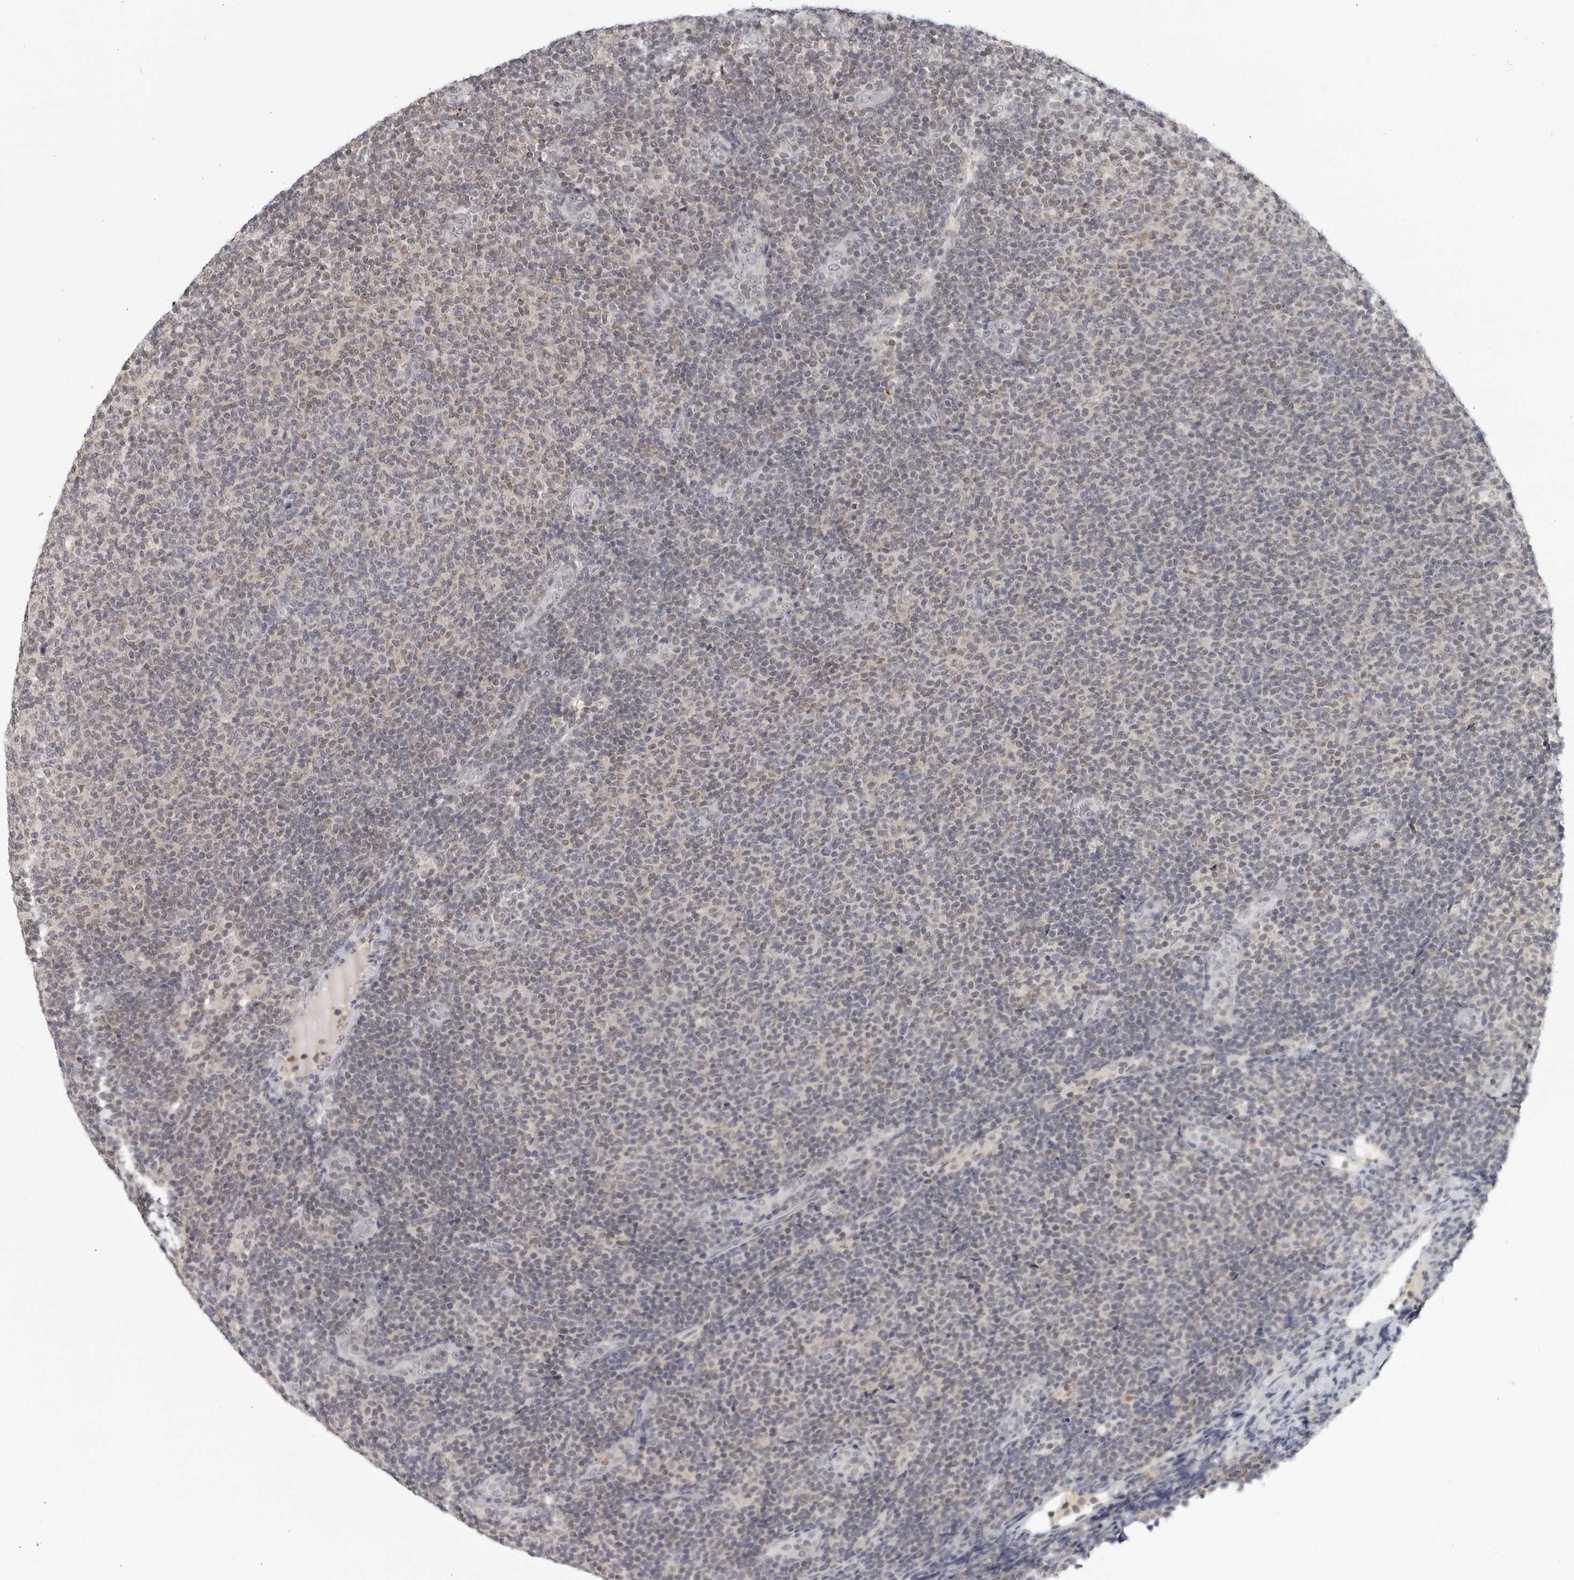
{"staining": {"intensity": "weak", "quantity": "<25%", "location": "nuclear"}, "tissue": "lymphoma", "cell_type": "Tumor cells", "image_type": "cancer", "snomed": [{"axis": "morphology", "description": "Malignant lymphoma, non-Hodgkin's type, Low grade"}, {"axis": "topography", "description": "Lymph node"}], "caption": "Lymphoma stained for a protein using immunohistochemistry exhibits no staining tumor cells.", "gene": "CC2D1B", "patient": {"sex": "male", "age": 66}}